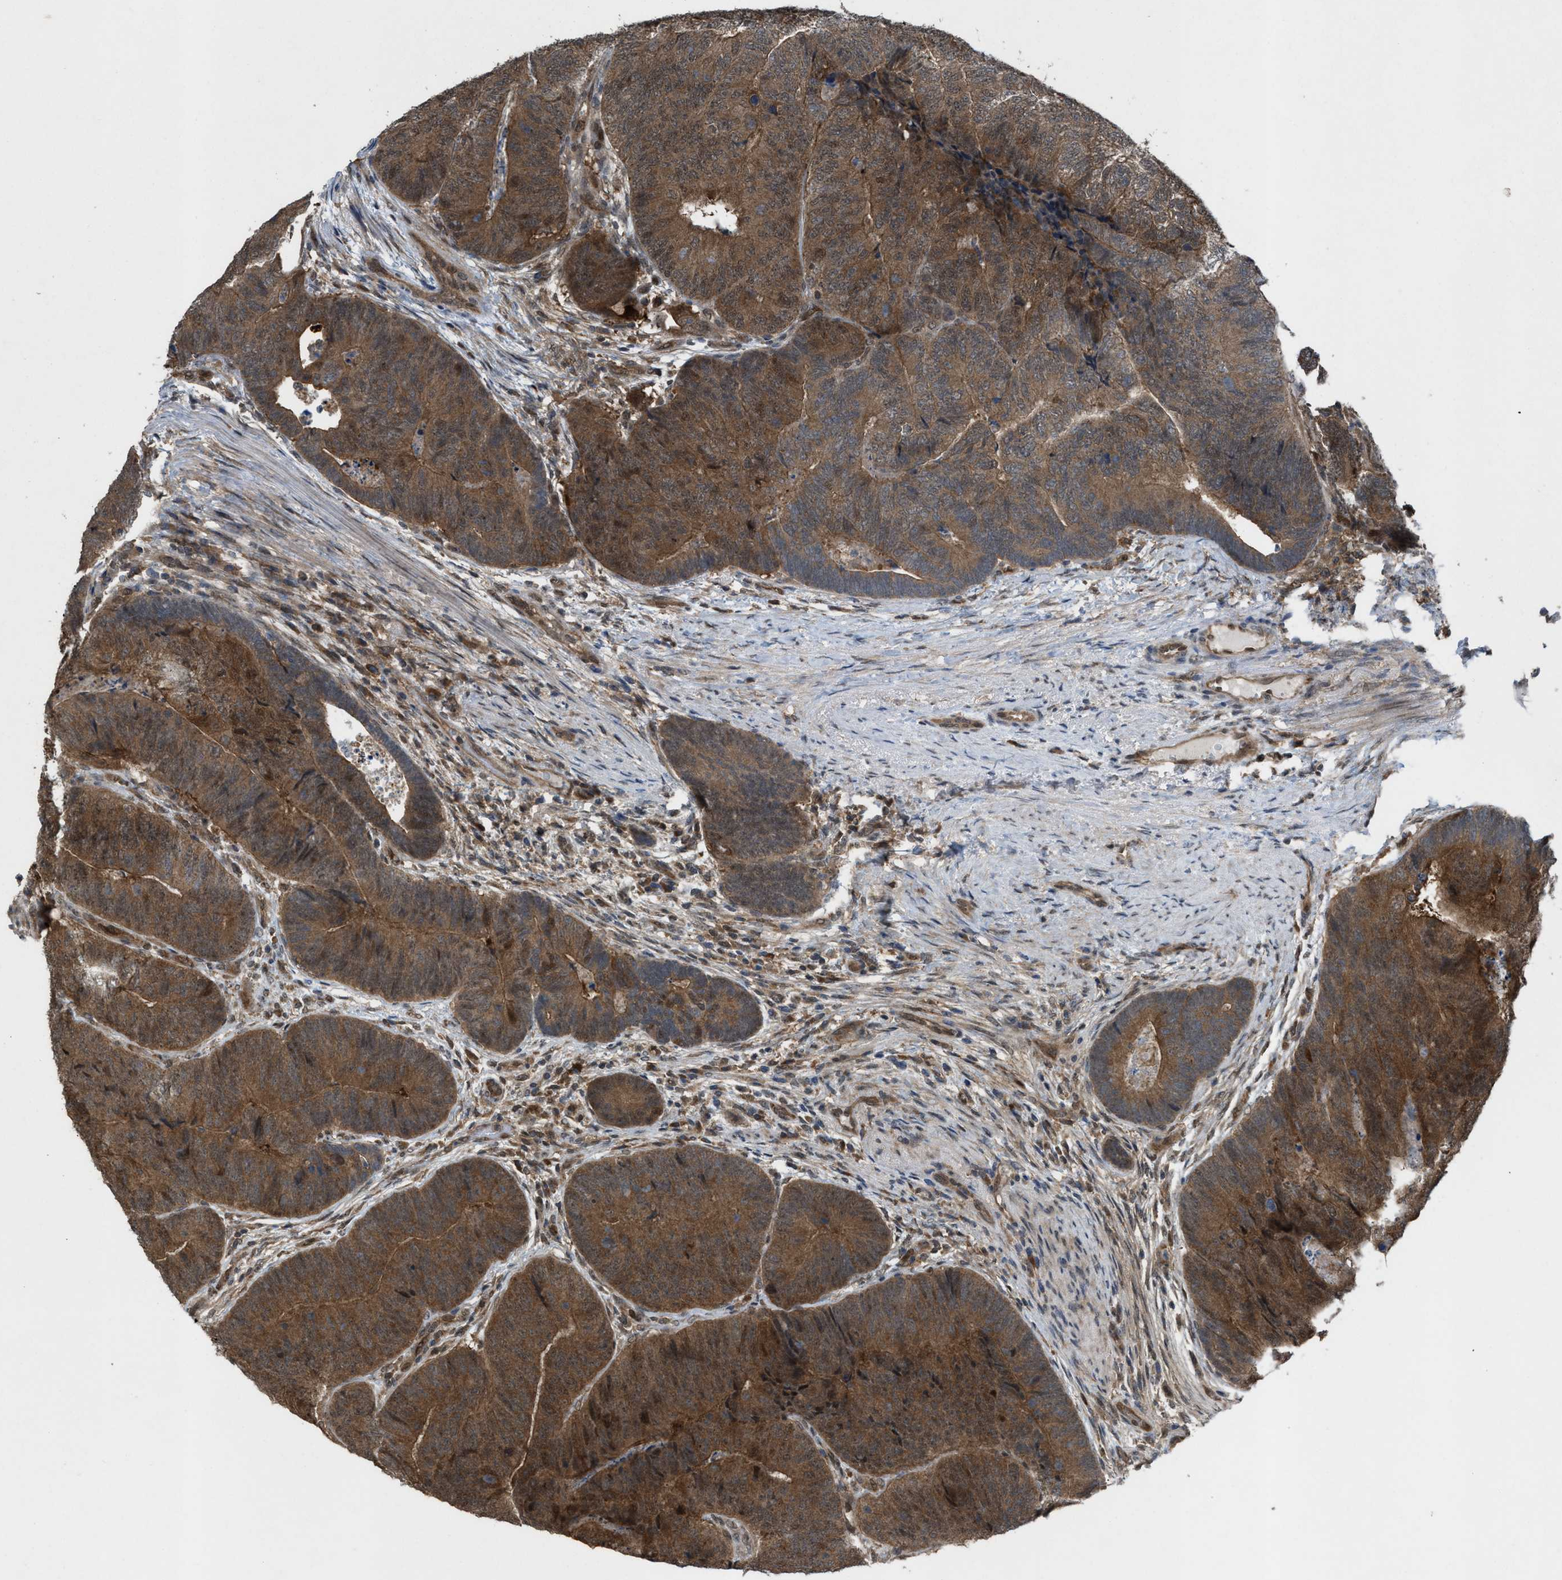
{"staining": {"intensity": "weak", "quantity": ">75%", "location": "cytoplasmic/membranous"}, "tissue": "colorectal cancer", "cell_type": "Tumor cells", "image_type": "cancer", "snomed": [{"axis": "morphology", "description": "Adenocarcinoma, NOS"}, {"axis": "topography", "description": "Colon"}], "caption": "Human colorectal cancer stained with a brown dye displays weak cytoplasmic/membranous positive expression in about >75% of tumor cells.", "gene": "PLAA", "patient": {"sex": "female", "age": 67}}